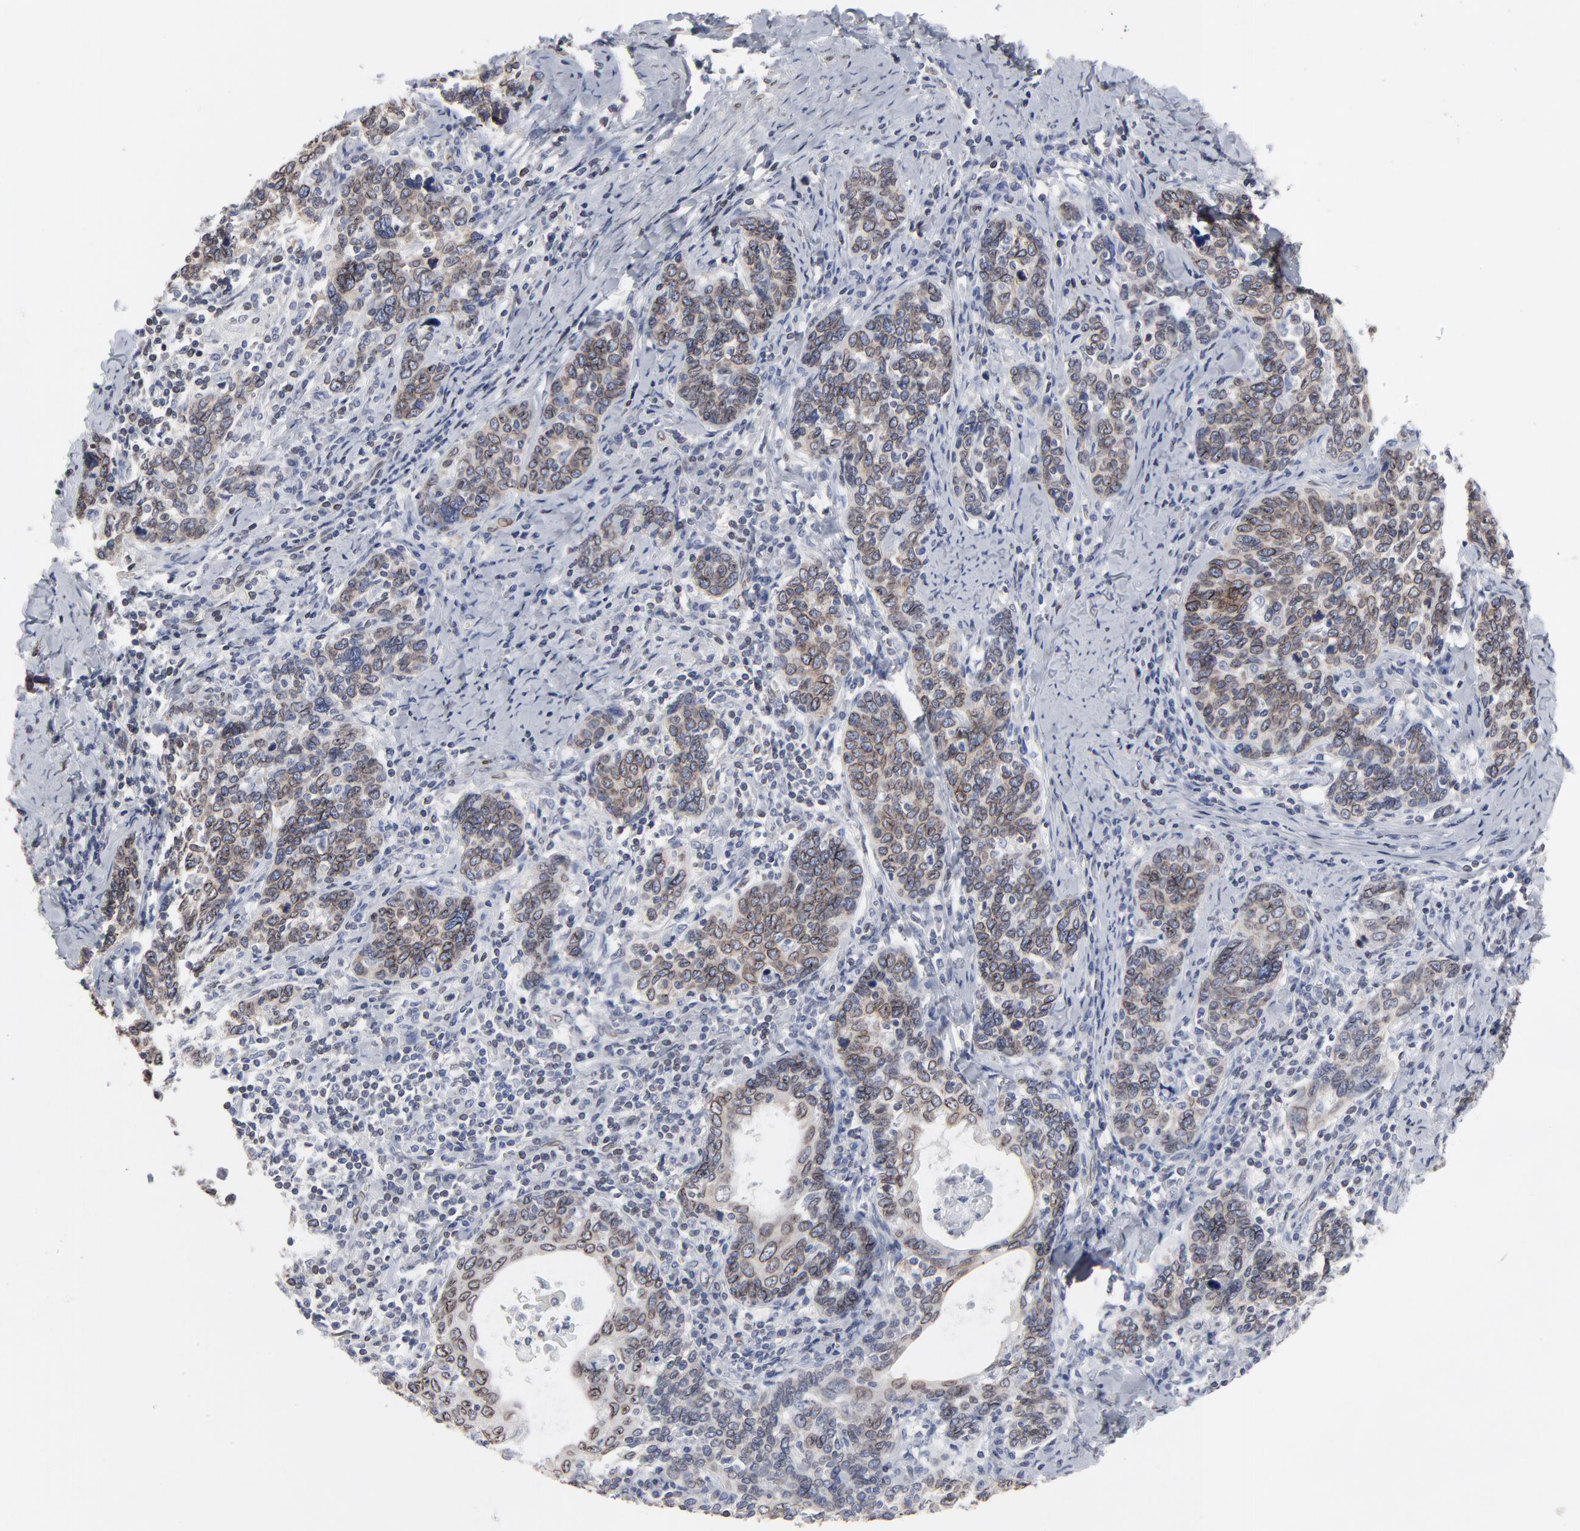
{"staining": {"intensity": "moderate", "quantity": ">75%", "location": "cytoplasmic/membranous,nuclear"}, "tissue": "cervical cancer", "cell_type": "Tumor cells", "image_type": "cancer", "snomed": [{"axis": "morphology", "description": "Squamous cell carcinoma, NOS"}, {"axis": "topography", "description": "Cervix"}], "caption": "Tumor cells exhibit medium levels of moderate cytoplasmic/membranous and nuclear staining in approximately >75% of cells in squamous cell carcinoma (cervical). Using DAB (3,3'-diaminobenzidine) (brown) and hematoxylin (blue) stains, captured at high magnification using brightfield microscopy.", "gene": "SYNE2", "patient": {"sex": "female", "age": 41}}